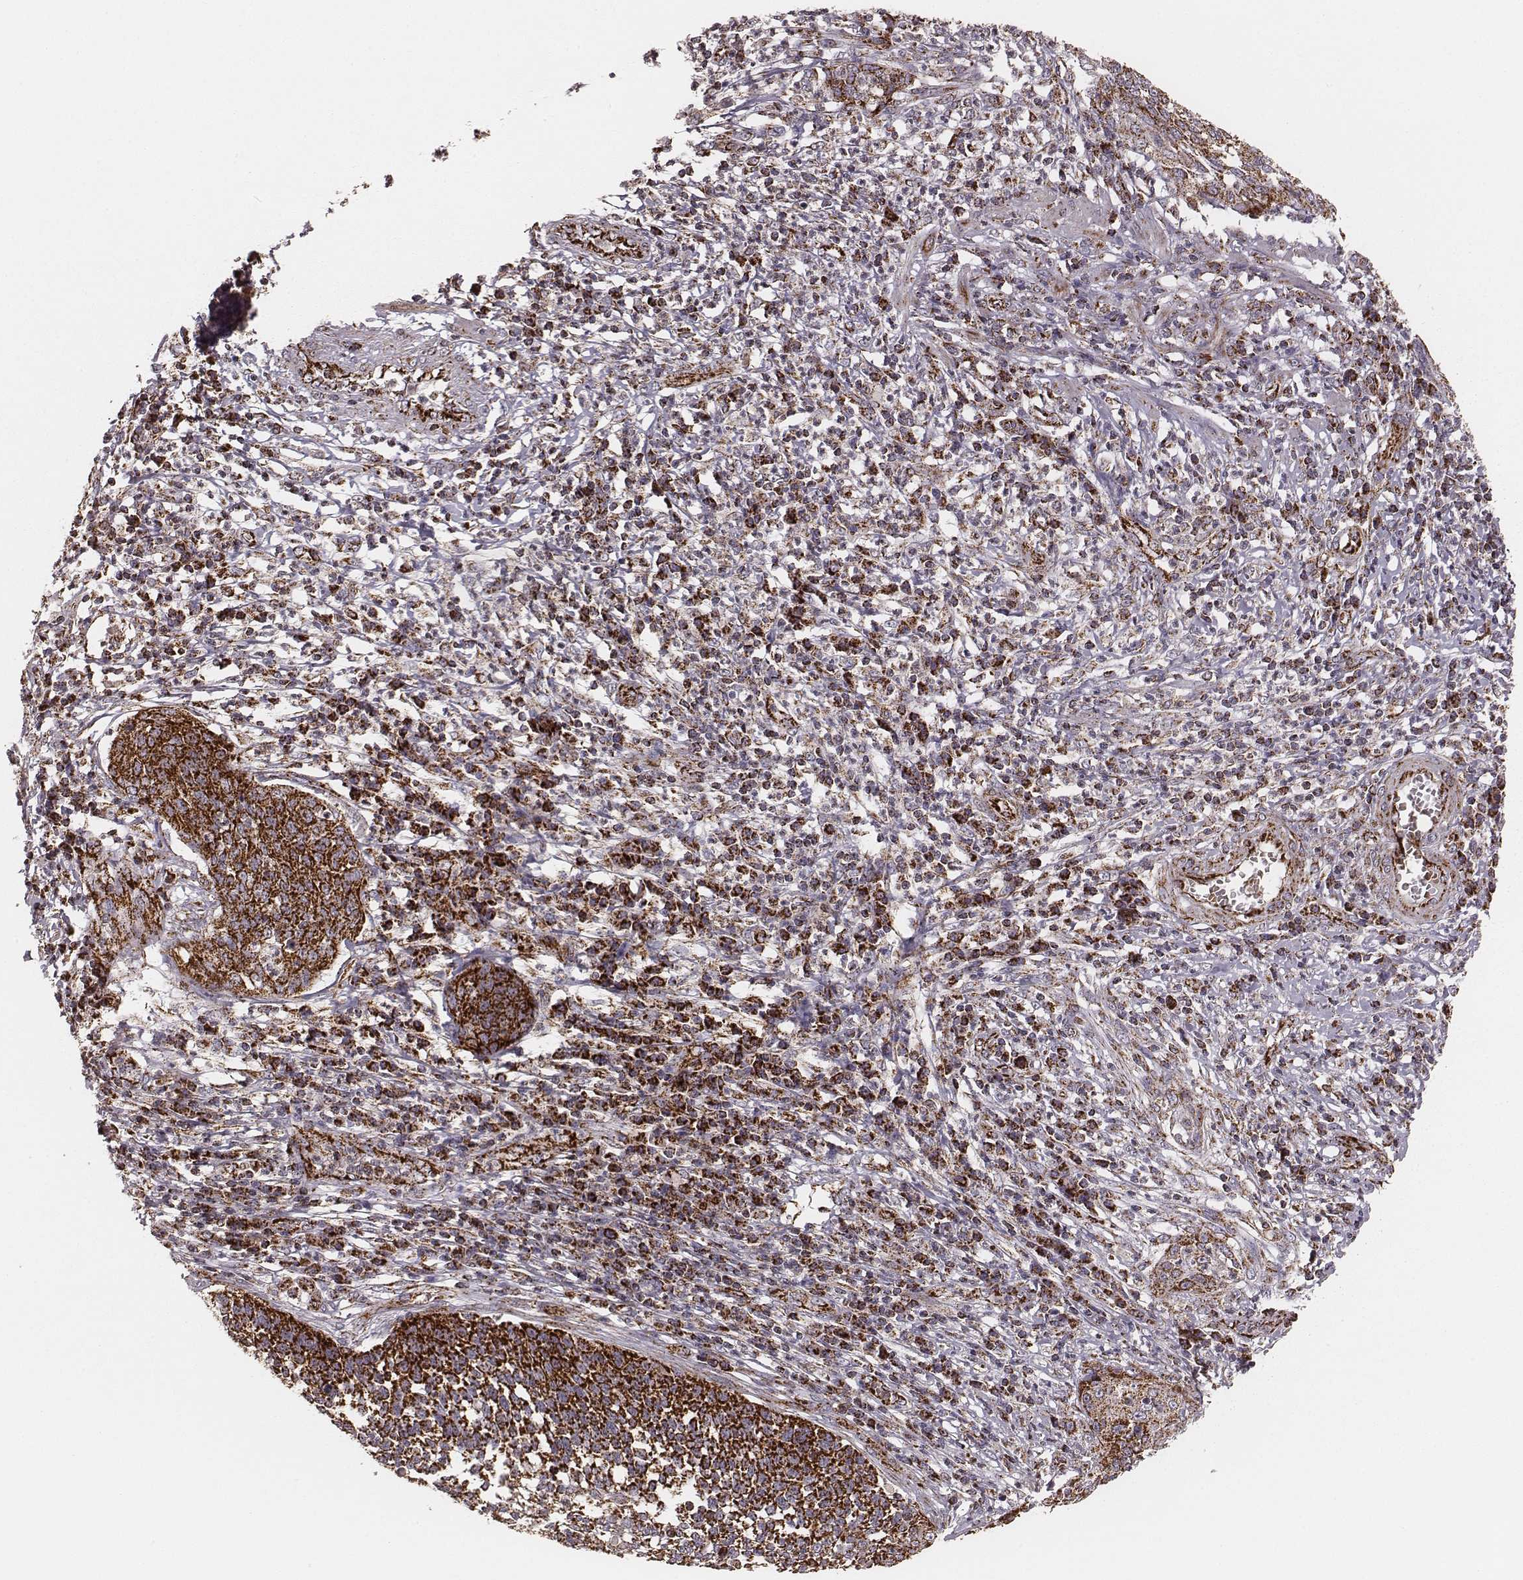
{"staining": {"intensity": "strong", "quantity": ">75%", "location": "cytoplasmic/membranous"}, "tissue": "cervical cancer", "cell_type": "Tumor cells", "image_type": "cancer", "snomed": [{"axis": "morphology", "description": "Squamous cell carcinoma, NOS"}, {"axis": "topography", "description": "Cervix"}], "caption": "Human cervical cancer (squamous cell carcinoma) stained with a brown dye exhibits strong cytoplasmic/membranous positive positivity in approximately >75% of tumor cells.", "gene": "TUFM", "patient": {"sex": "female", "age": 34}}